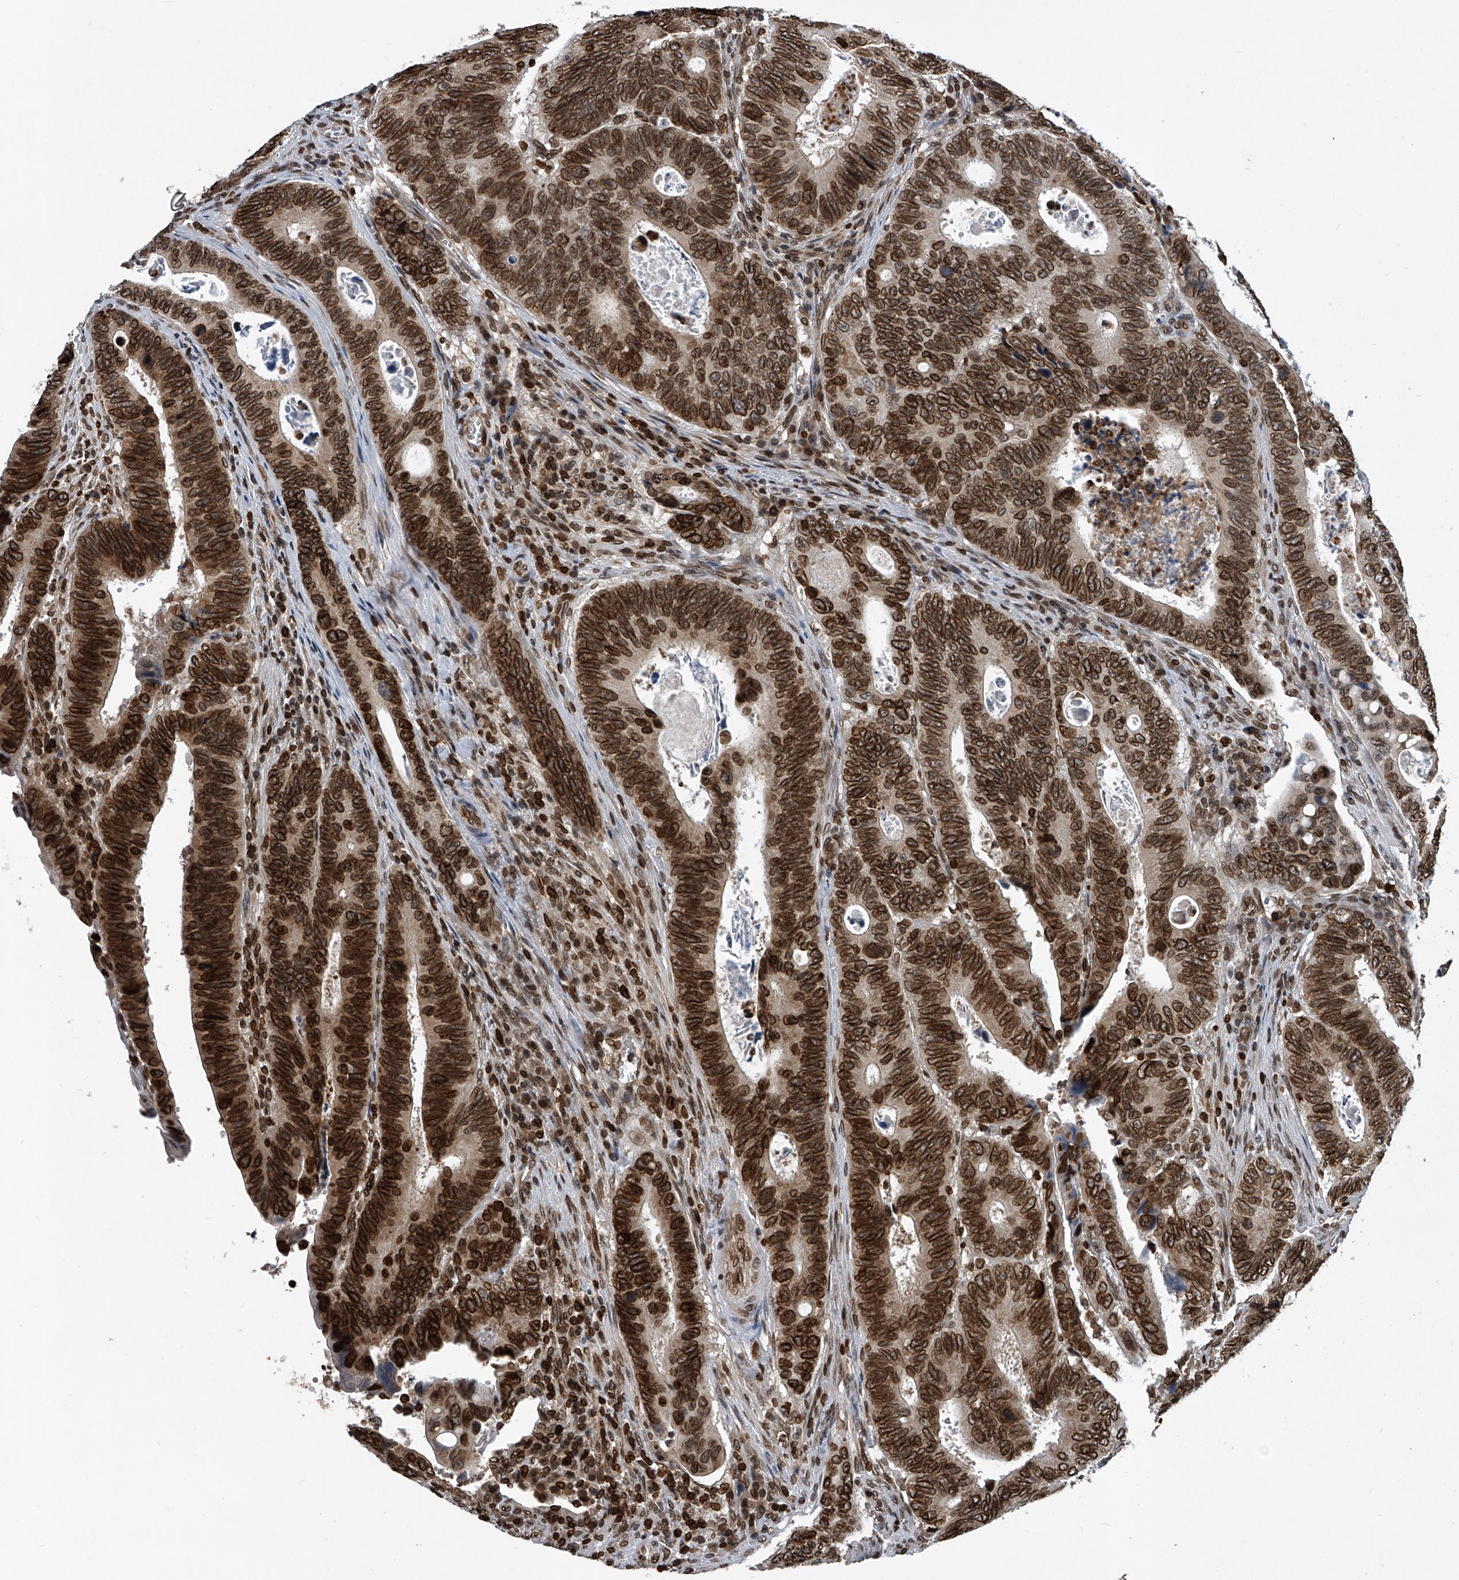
{"staining": {"intensity": "strong", "quantity": ">75%", "location": "cytoplasmic/membranous,nuclear"}, "tissue": "colorectal cancer", "cell_type": "Tumor cells", "image_type": "cancer", "snomed": [{"axis": "morphology", "description": "Adenocarcinoma, NOS"}, {"axis": "topography", "description": "Colon"}], "caption": "A photomicrograph of colorectal adenocarcinoma stained for a protein shows strong cytoplasmic/membranous and nuclear brown staining in tumor cells. (Brightfield microscopy of DAB IHC at high magnification).", "gene": "PHF20", "patient": {"sex": "male", "age": 72}}